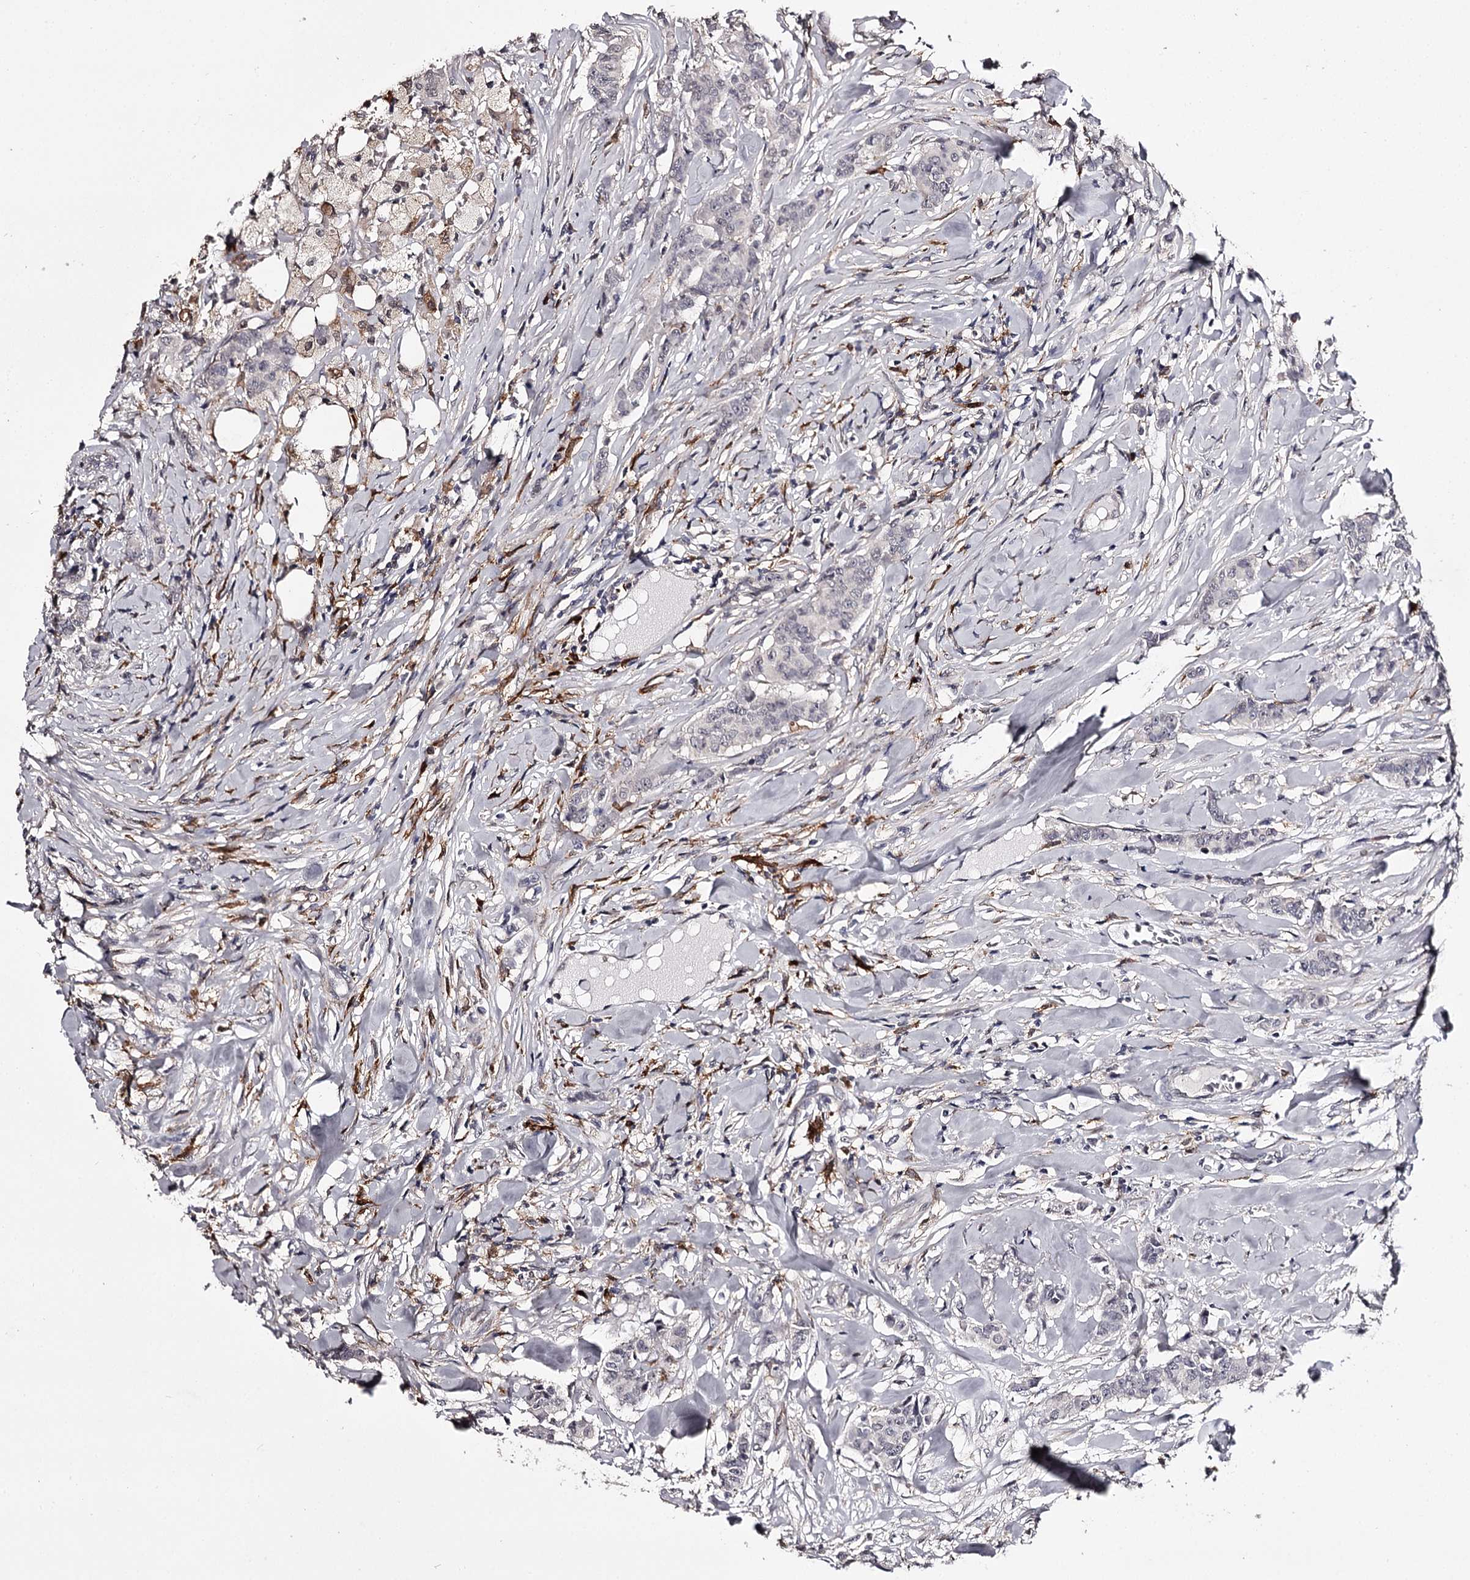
{"staining": {"intensity": "negative", "quantity": "none", "location": "none"}, "tissue": "breast cancer", "cell_type": "Tumor cells", "image_type": "cancer", "snomed": [{"axis": "morphology", "description": "Duct carcinoma"}, {"axis": "topography", "description": "Breast"}], "caption": "Histopathology image shows no protein staining in tumor cells of breast cancer tissue.", "gene": "SLC32A1", "patient": {"sex": "female", "age": 40}}